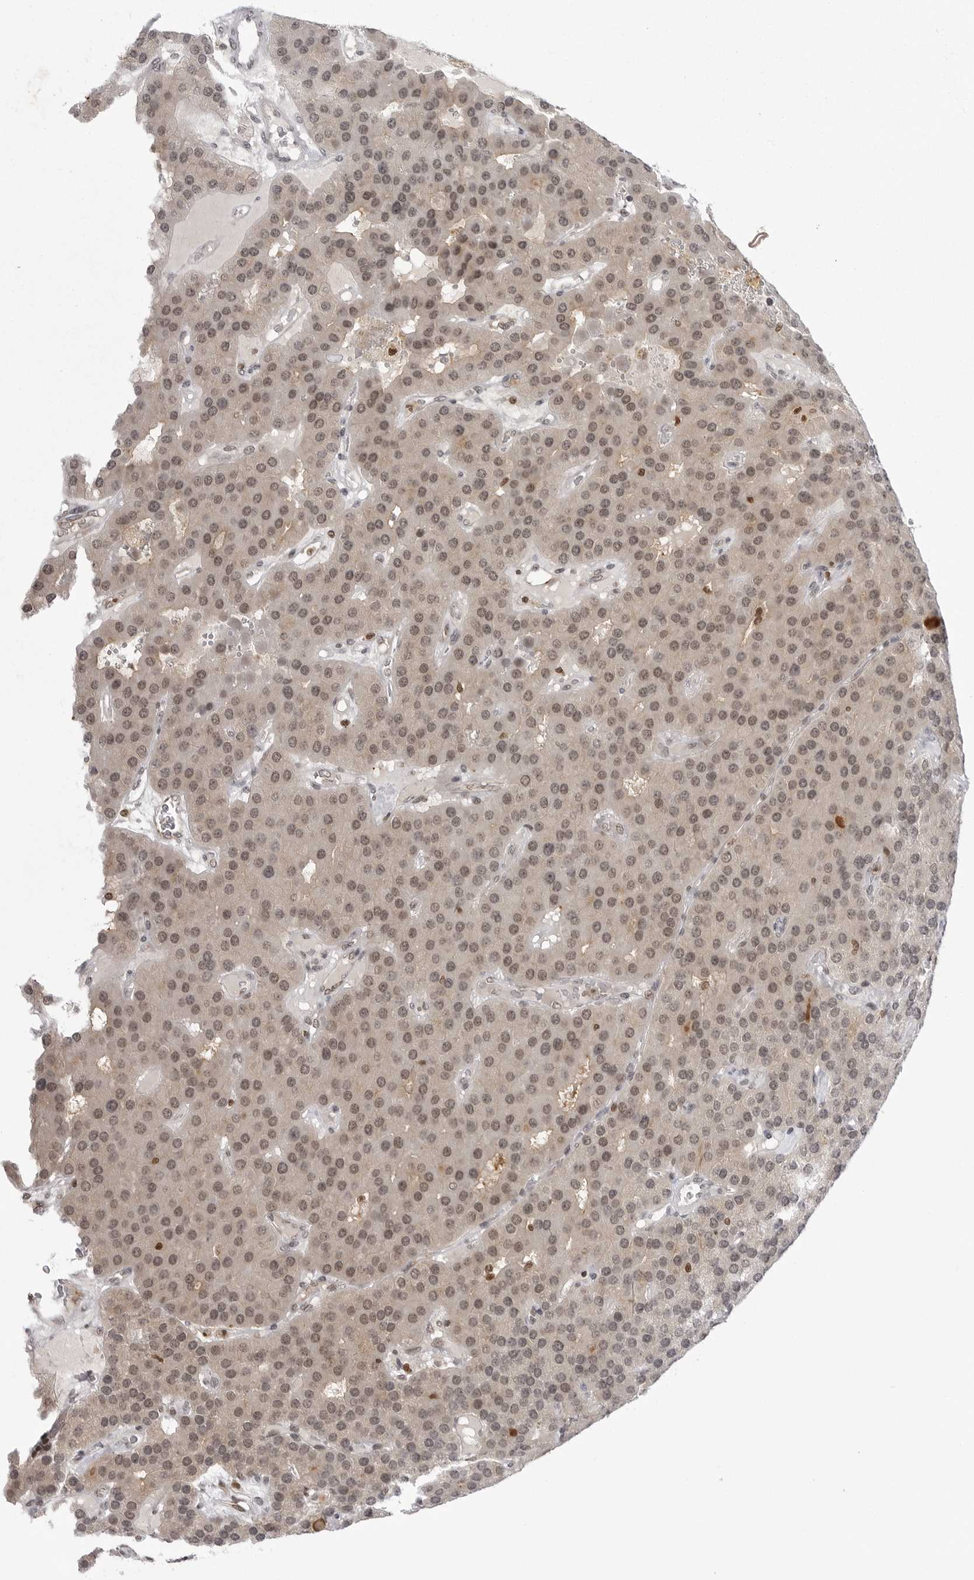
{"staining": {"intensity": "weak", "quantity": ">75%", "location": "cytoplasmic/membranous,nuclear"}, "tissue": "parathyroid gland", "cell_type": "Glandular cells", "image_type": "normal", "snomed": [{"axis": "morphology", "description": "Normal tissue, NOS"}, {"axis": "morphology", "description": "Adenoma, NOS"}, {"axis": "topography", "description": "Parathyroid gland"}], "caption": "Parathyroid gland stained for a protein demonstrates weak cytoplasmic/membranous,nuclear positivity in glandular cells. The protein is stained brown, and the nuclei are stained in blue (DAB (3,3'-diaminobenzidine) IHC with brightfield microscopy, high magnification).", "gene": "PTK2B", "patient": {"sex": "female", "age": 86}}